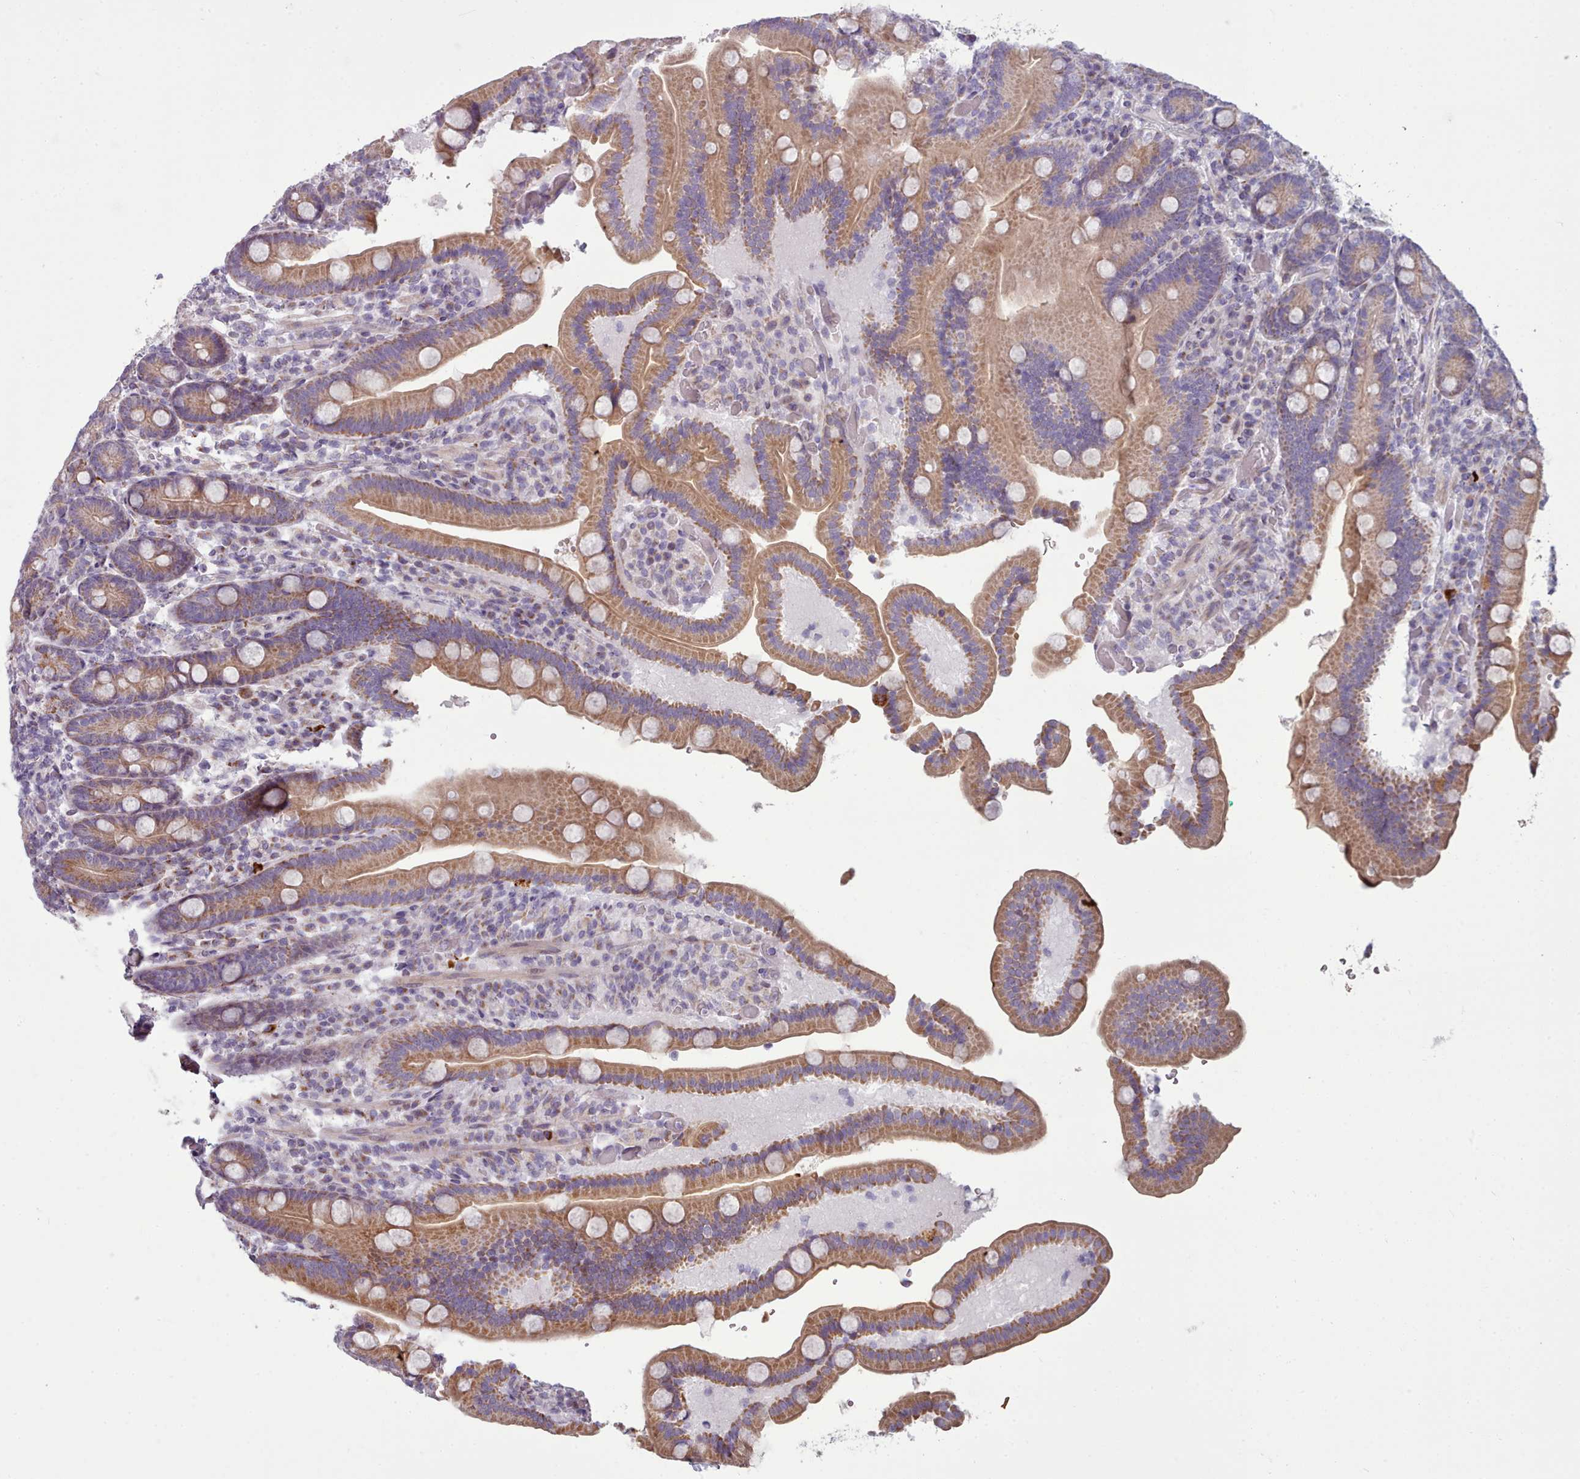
{"staining": {"intensity": "moderate", "quantity": ">75%", "location": "cytoplasmic/membranous"}, "tissue": "duodenum", "cell_type": "Glandular cells", "image_type": "normal", "snomed": [{"axis": "morphology", "description": "Normal tissue, NOS"}, {"axis": "topography", "description": "Duodenum"}], "caption": "Protein positivity by immunohistochemistry (IHC) displays moderate cytoplasmic/membranous expression in about >75% of glandular cells in normal duodenum.", "gene": "SLC52A3", "patient": {"sex": "female", "age": 62}}